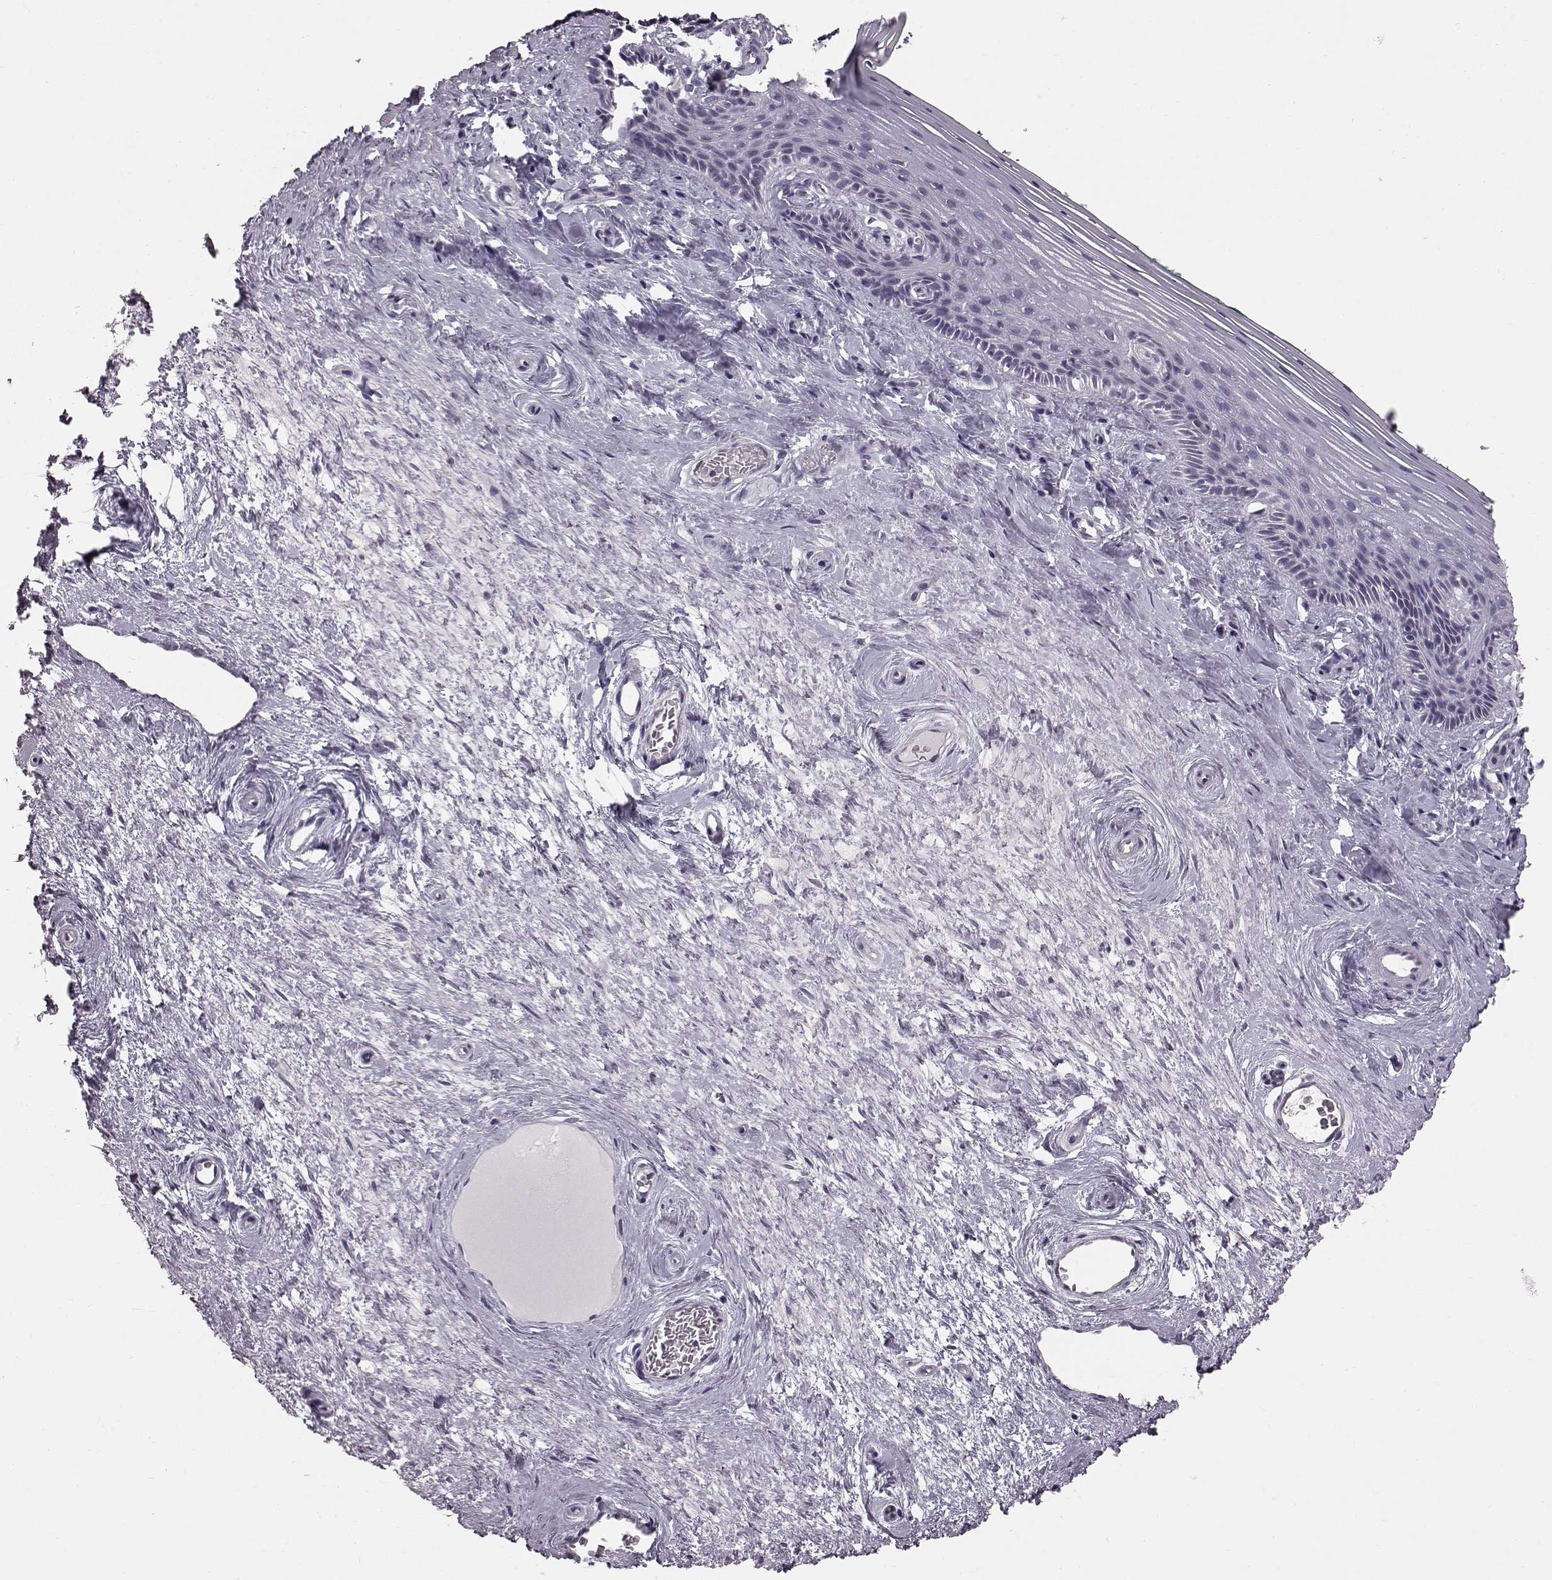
{"staining": {"intensity": "negative", "quantity": "none", "location": "none"}, "tissue": "vagina", "cell_type": "Squamous epithelial cells", "image_type": "normal", "snomed": [{"axis": "morphology", "description": "Normal tissue, NOS"}, {"axis": "topography", "description": "Vagina"}], "caption": "This is an immunohistochemistry (IHC) histopathology image of unremarkable human vagina. There is no staining in squamous epithelial cells.", "gene": "TCHHL1", "patient": {"sex": "female", "age": 45}}